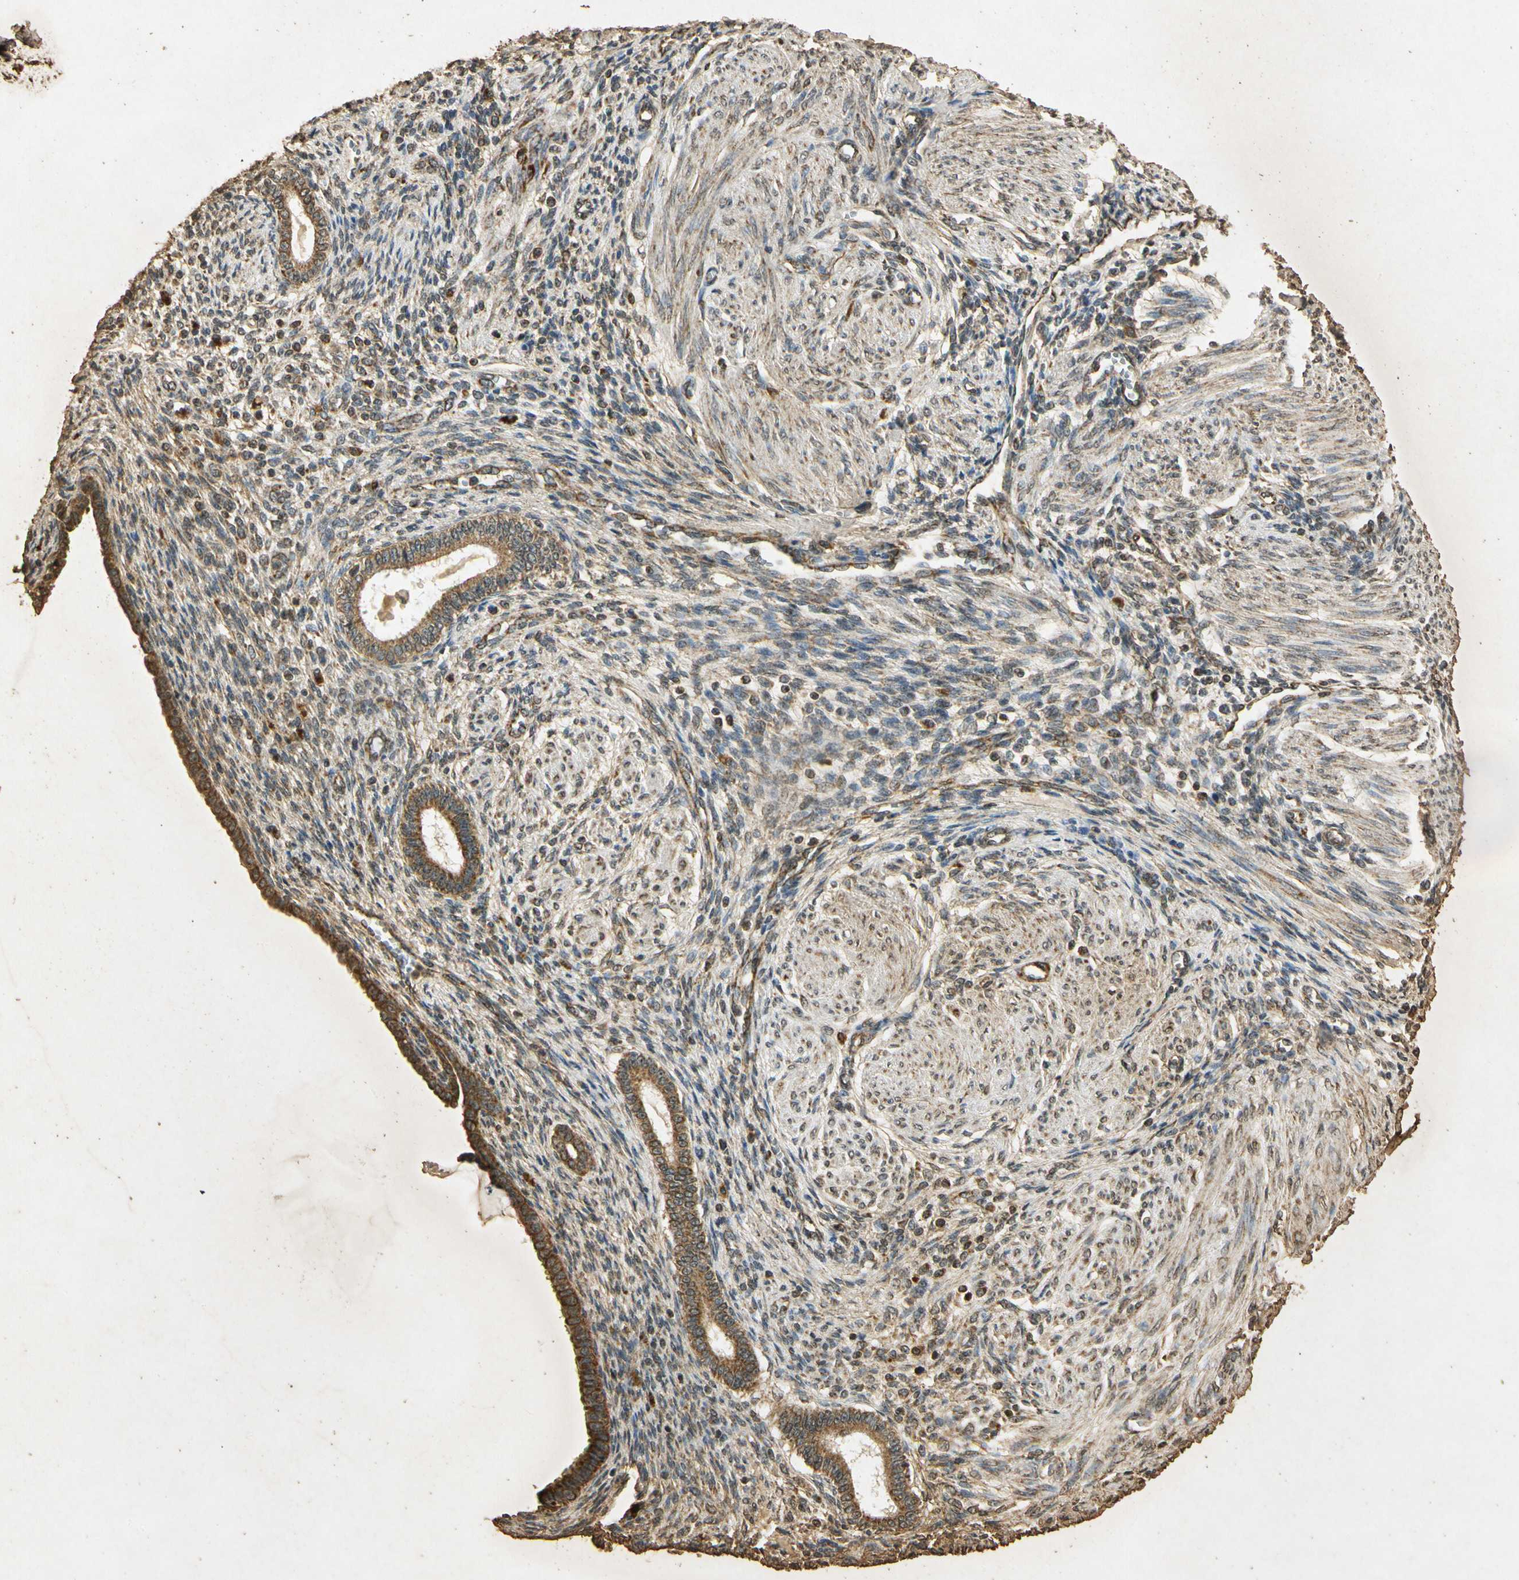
{"staining": {"intensity": "weak", "quantity": "25%-75%", "location": "cytoplasmic/membranous,nuclear"}, "tissue": "endometrium", "cell_type": "Cells in endometrial stroma", "image_type": "normal", "snomed": [{"axis": "morphology", "description": "Normal tissue, NOS"}, {"axis": "topography", "description": "Endometrium"}], "caption": "Immunohistochemical staining of benign human endometrium exhibits 25%-75% levels of weak cytoplasmic/membranous,nuclear protein expression in about 25%-75% of cells in endometrial stroma.", "gene": "PRDX3", "patient": {"sex": "female", "age": 72}}